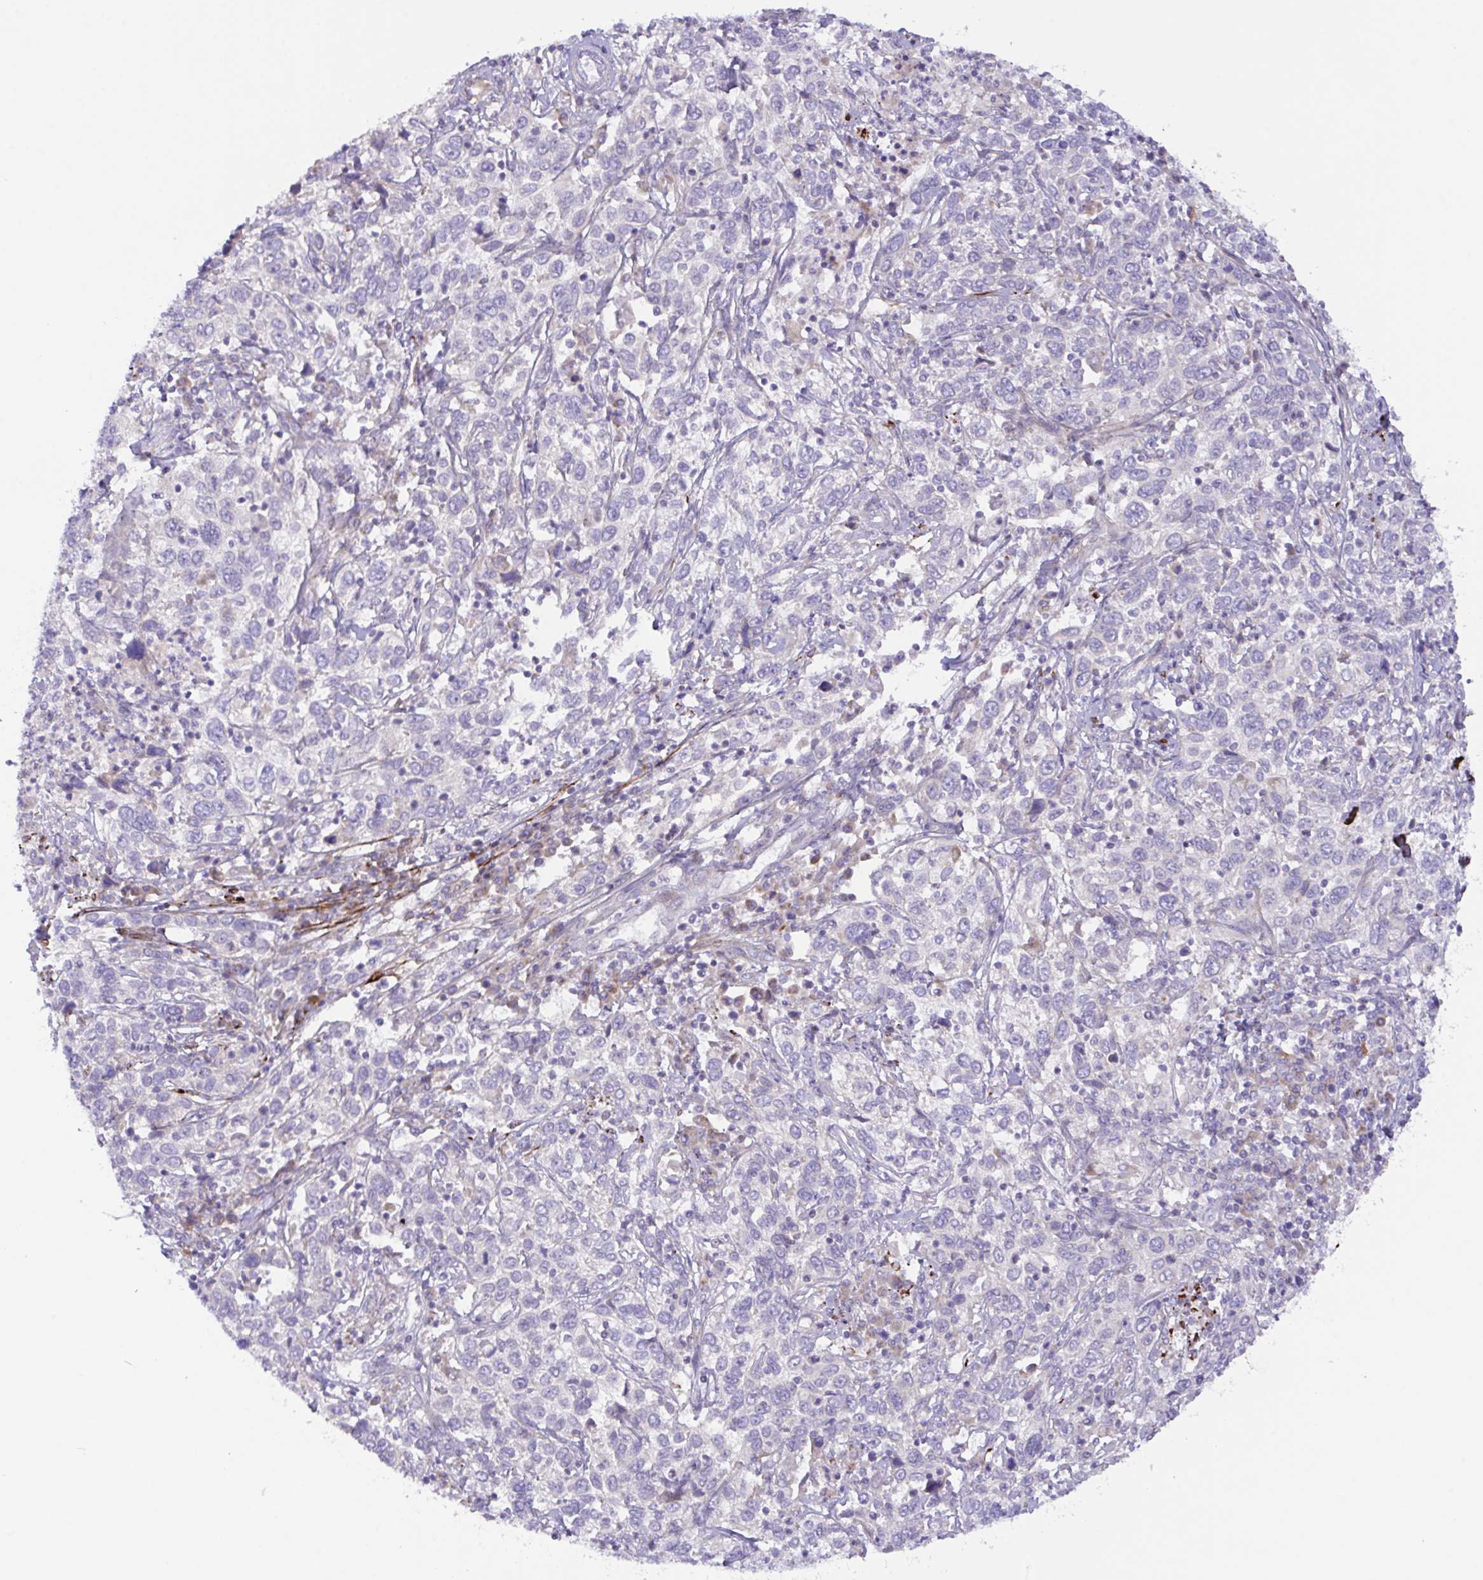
{"staining": {"intensity": "negative", "quantity": "none", "location": "none"}, "tissue": "cervical cancer", "cell_type": "Tumor cells", "image_type": "cancer", "snomed": [{"axis": "morphology", "description": "Squamous cell carcinoma, NOS"}, {"axis": "topography", "description": "Cervix"}], "caption": "Immunohistochemical staining of human cervical cancer reveals no significant staining in tumor cells.", "gene": "CHDH", "patient": {"sex": "female", "age": 46}}